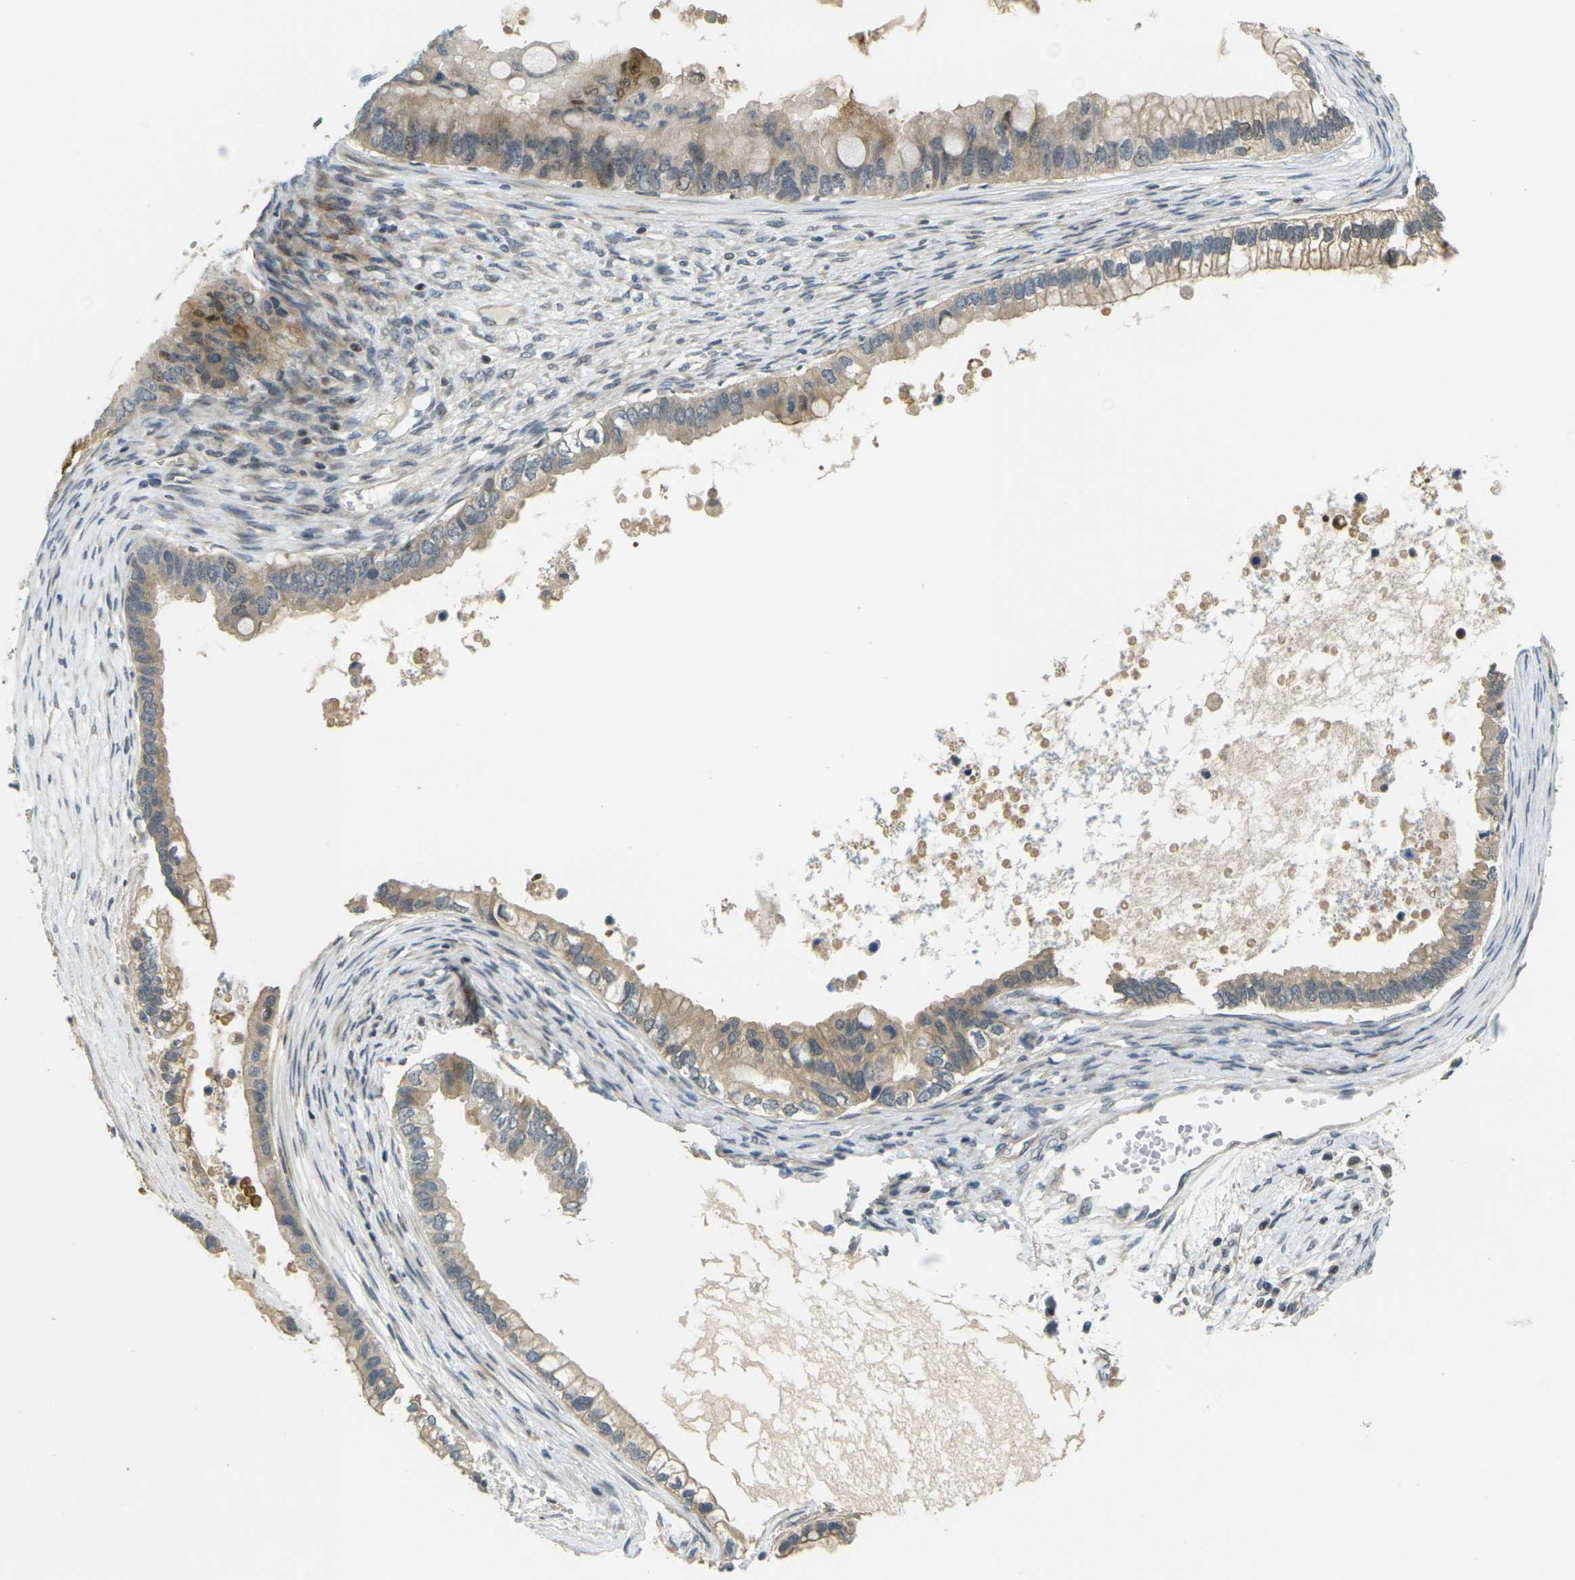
{"staining": {"intensity": "weak", "quantity": ">75%", "location": "cytoplasmic/membranous"}, "tissue": "ovarian cancer", "cell_type": "Tumor cells", "image_type": "cancer", "snomed": [{"axis": "morphology", "description": "Cystadenocarcinoma, mucinous, NOS"}, {"axis": "topography", "description": "Ovary"}], "caption": "This is an image of immunohistochemistry (IHC) staining of ovarian cancer (mucinous cystadenocarcinoma), which shows weak expression in the cytoplasmic/membranous of tumor cells.", "gene": "KLHL8", "patient": {"sex": "female", "age": 80}}